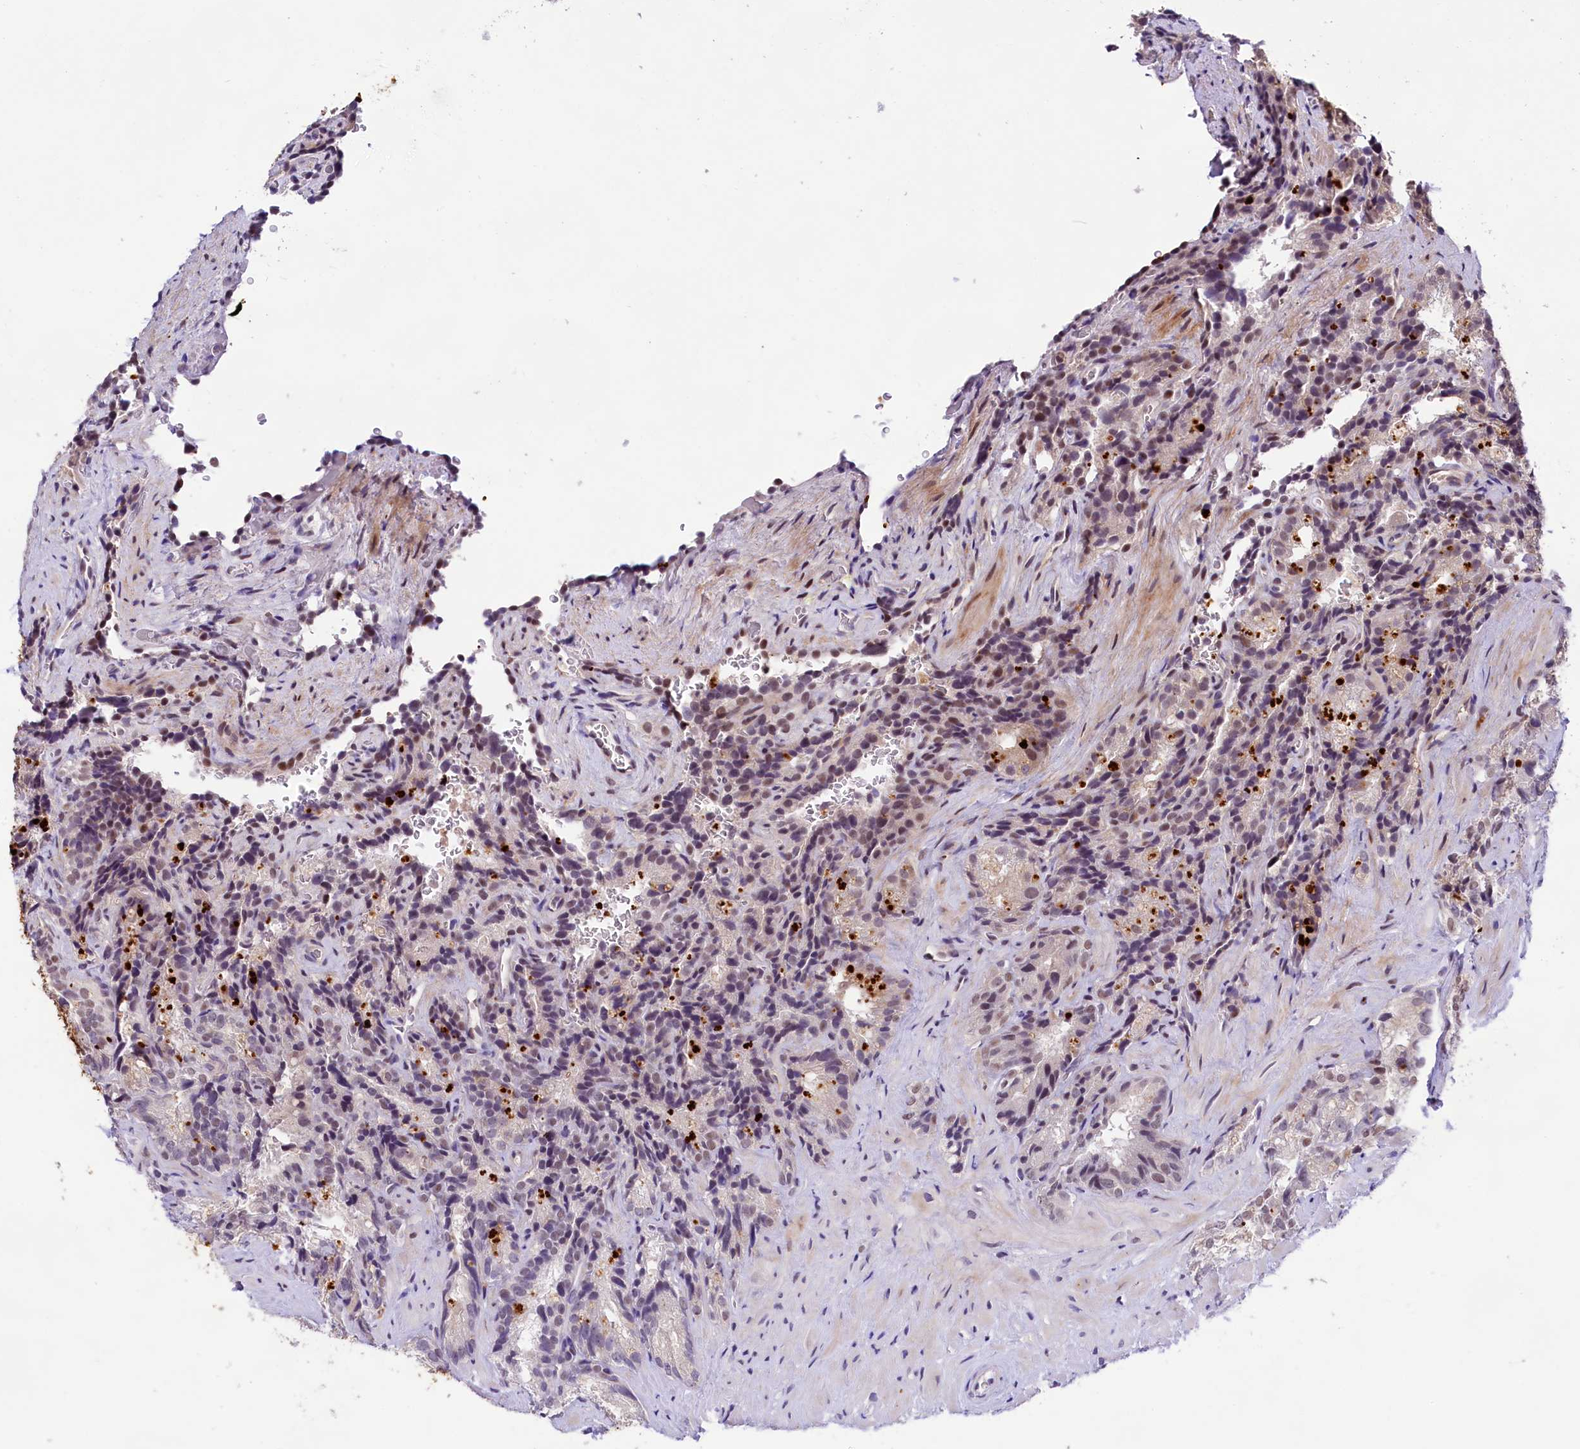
{"staining": {"intensity": "moderate", "quantity": "<25%", "location": "cytoplasmic/membranous,nuclear"}, "tissue": "seminal vesicle", "cell_type": "Glandular cells", "image_type": "normal", "snomed": [{"axis": "morphology", "description": "Normal tissue, NOS"}, {"axis": "topography", "description": "Seminal veicle"}], "caption": "A brown stain highlights moderate cytoplasmic/membranous,nuclear staining of a protein in glandular cells of unremarkable human seminal vesicle.", "gene": "FBXO45", "patient": {"sex": "male", "age": 58}}